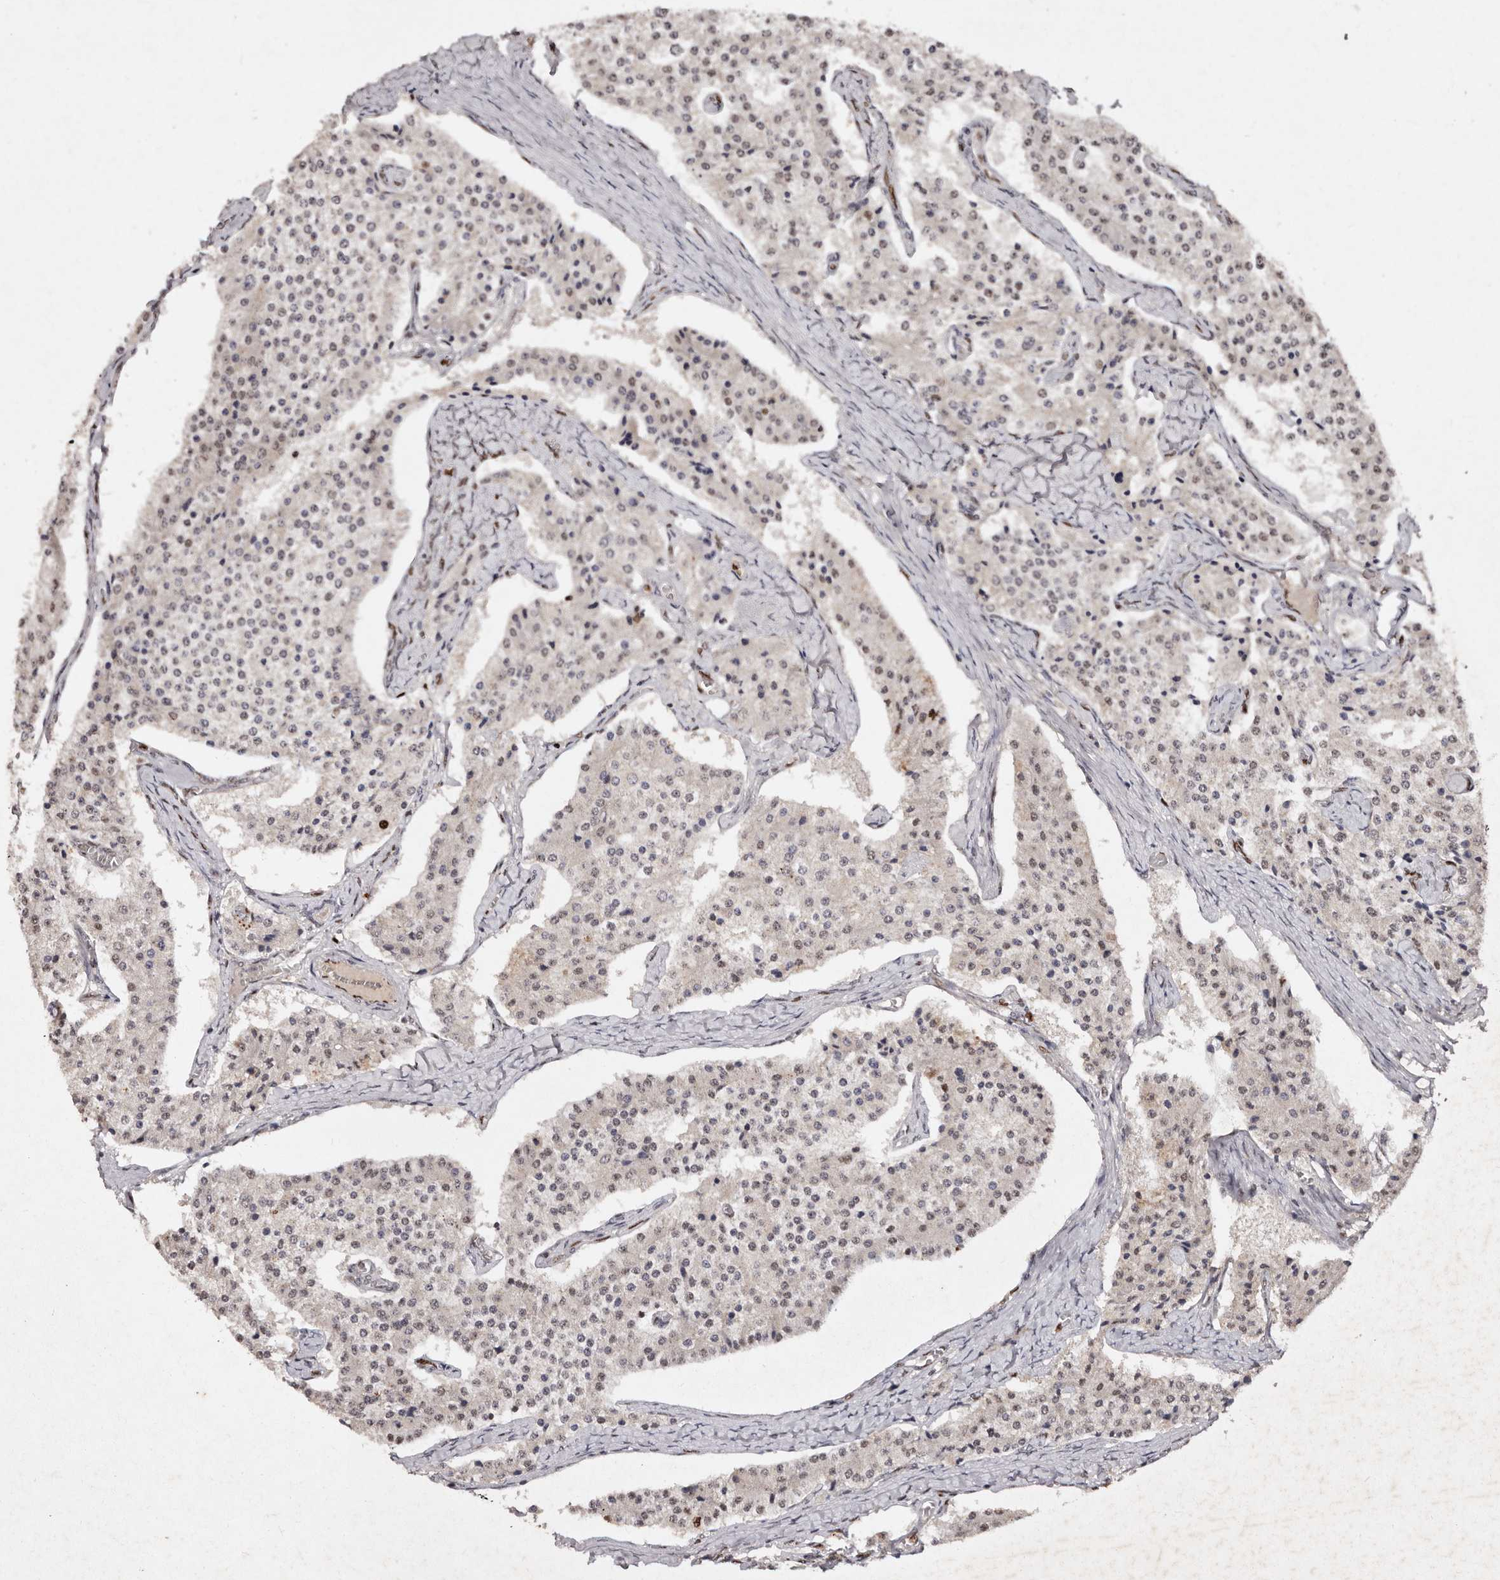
{"staining": {"intensity": "weak", "quantity": "<25%", "location": "nuclear"}, "tissue": "carcinoid", "cell_type": "Tumor cells", "image_type": "cancer", "snomed": [{"axis": "morphology", "description": "Carcinoid, malignant, NOS"}, {"axis": "topography", "description": "Colon"}], "caption": "Immunohistochemistry (IHC) of human carcinoid (malignant) demonstrates no staining in tumor cells.", "gene": "KLF7", "patient": {"sex": "female", "age": 52}}